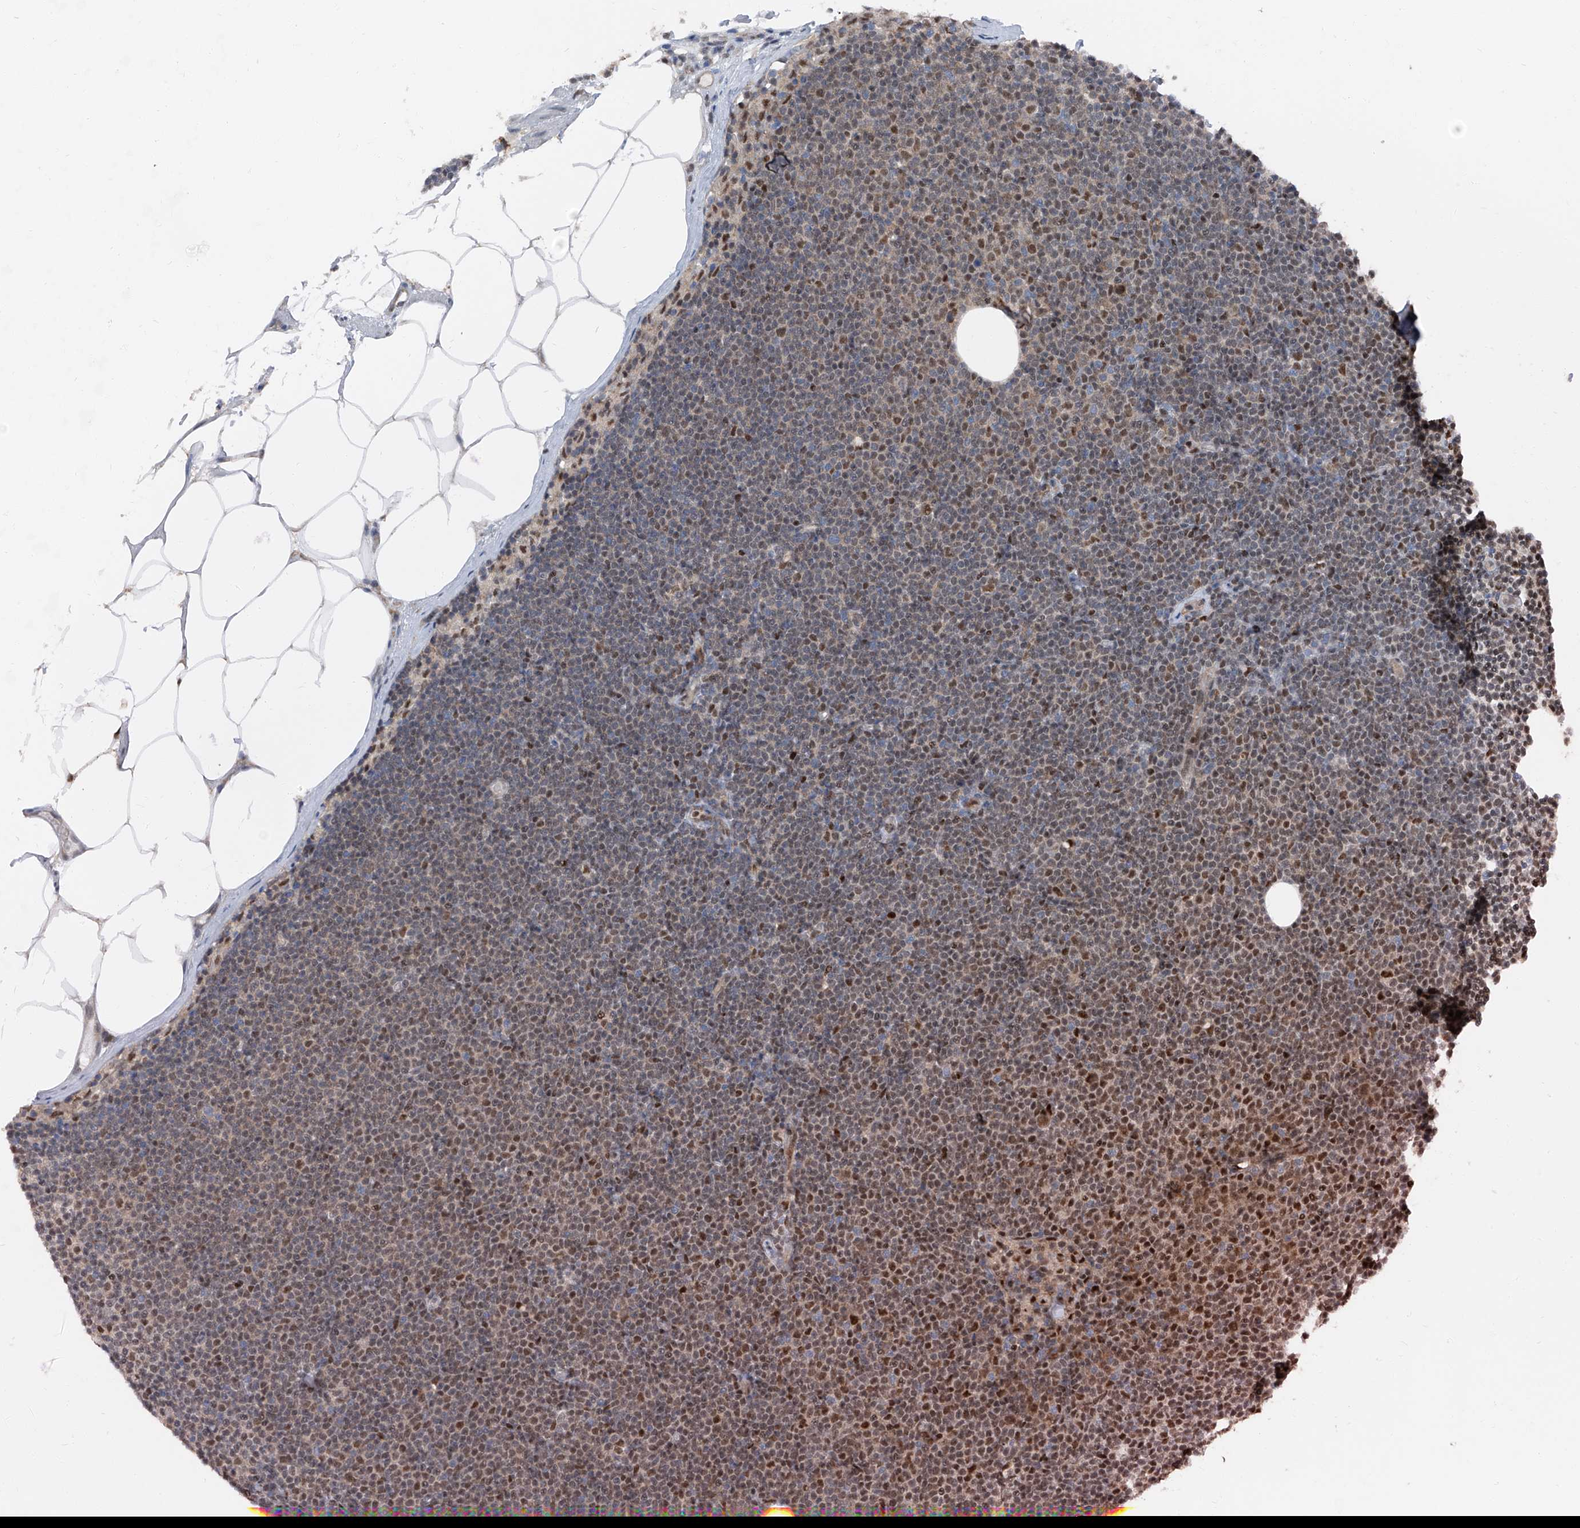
{"staining": {"intensity": "moderate", "quantity": "25%-75%", "location": "nuclear"}, "tissue": "lymphoma", "cell_type": "Tumor cells", "image_type": "cancer", "snomed": [{"axis": "morphology", "description": "Malignant lymphoma, non-Hodgkin's type, Low grade"}, {"axis": "topography", "description": "Lymph node"}], "caption": "A histopathology image of malignant lymphoma, non-Hodgkin's type (low-grade) stained for a protein reveals moderate nuclear brown staining in tumor cells.", "gene": "FKBP5", "patient": {"sex": "female", "age": 53}}